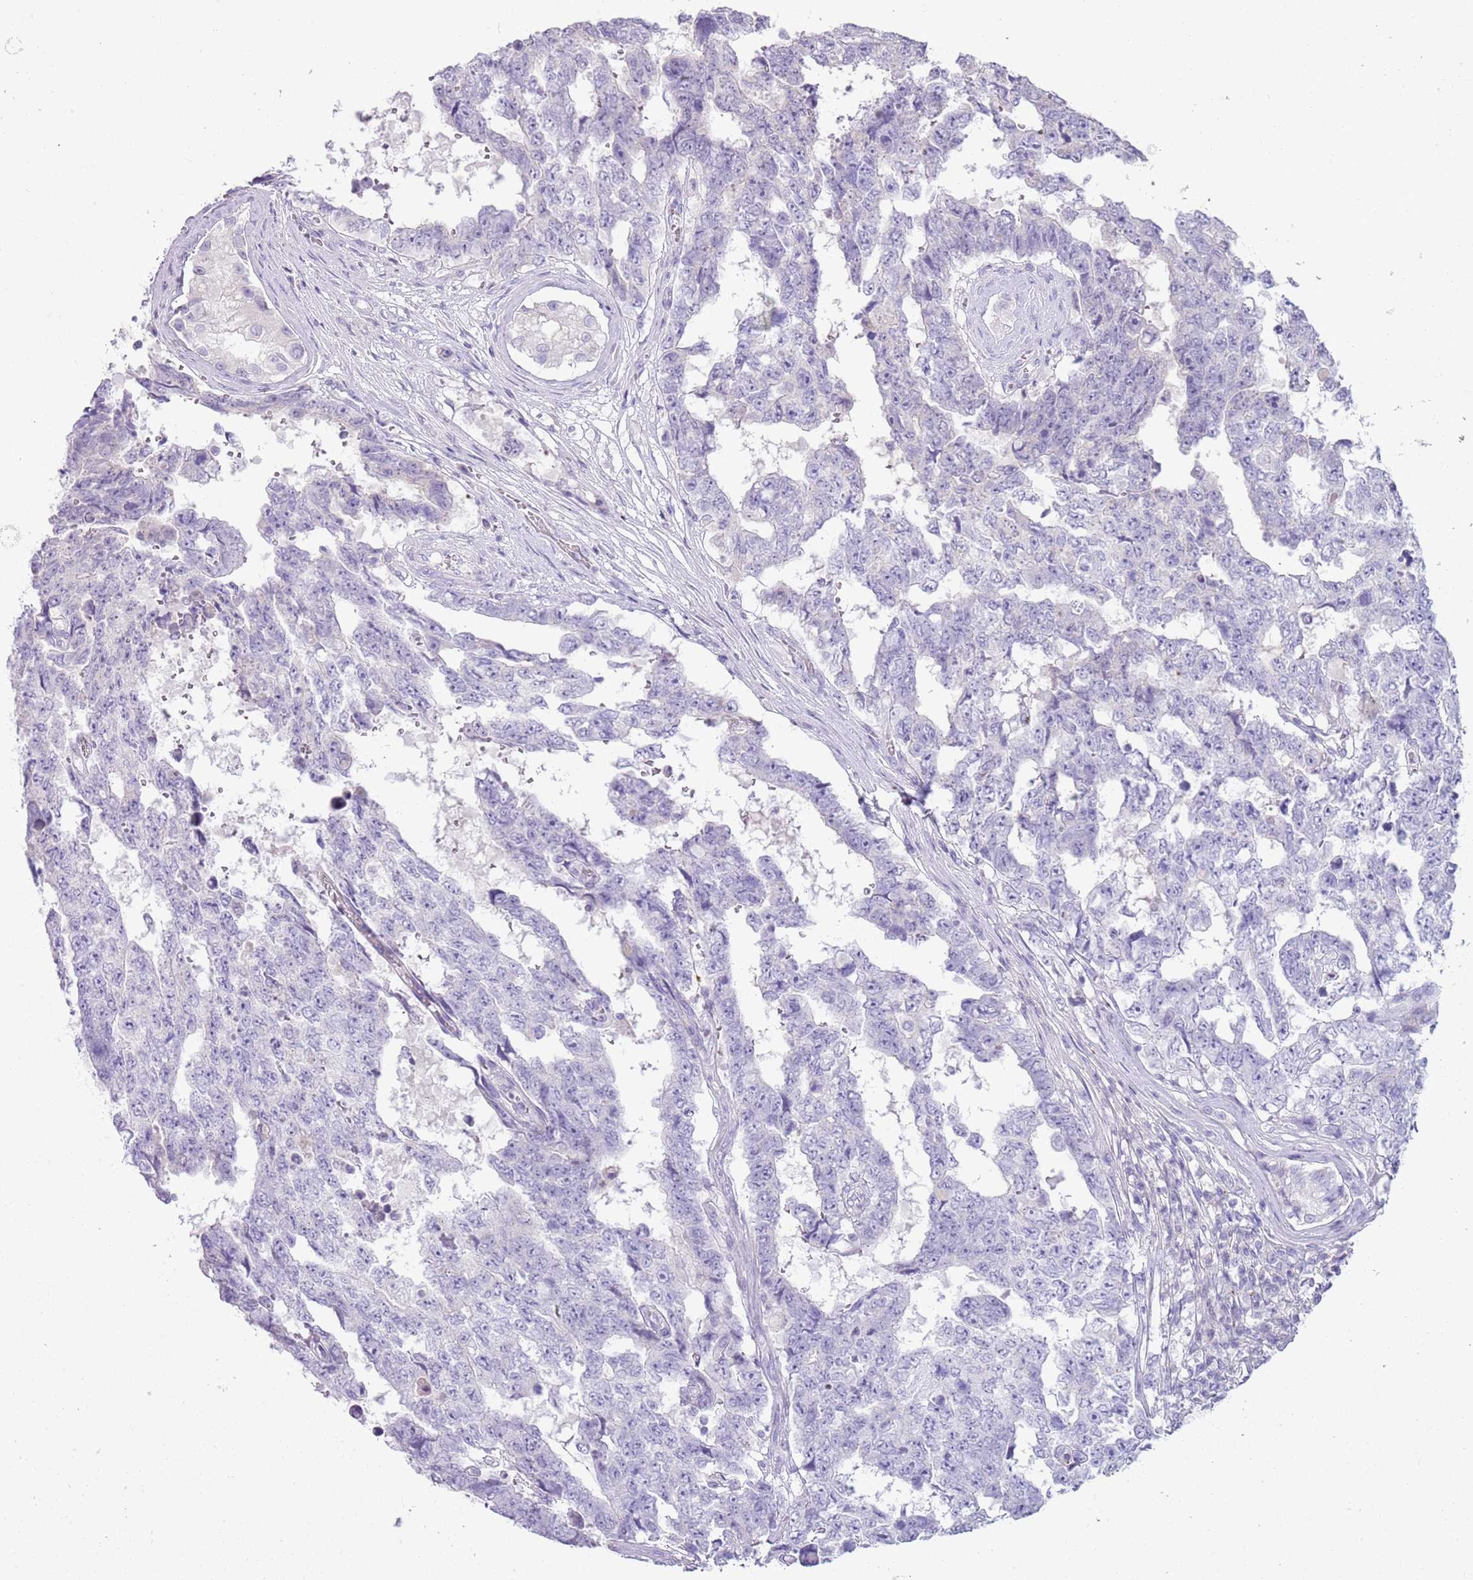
{"staining": {"intensity": "negative", "quantity": "none", "location": "none"}, "tissue": "testis cancer", "cell_type": "Tumor cells", "image_type": "cancer", "snomed": [{"axis": "morphology", "description": "Normal tissue, NOS"}, {"axis": "morphology", "description": "Carcinoma, Embryonal, NOS"}, {"axis": "topography", "description": "Testis"}, {"axis": "topography", "description": "Epididymis"}], "caption": "There is no significant staining in tumor cells of testis embryonal carcinoma.", "gene": "NBPF20", "patient": {"sex": "male", "age": 25}}